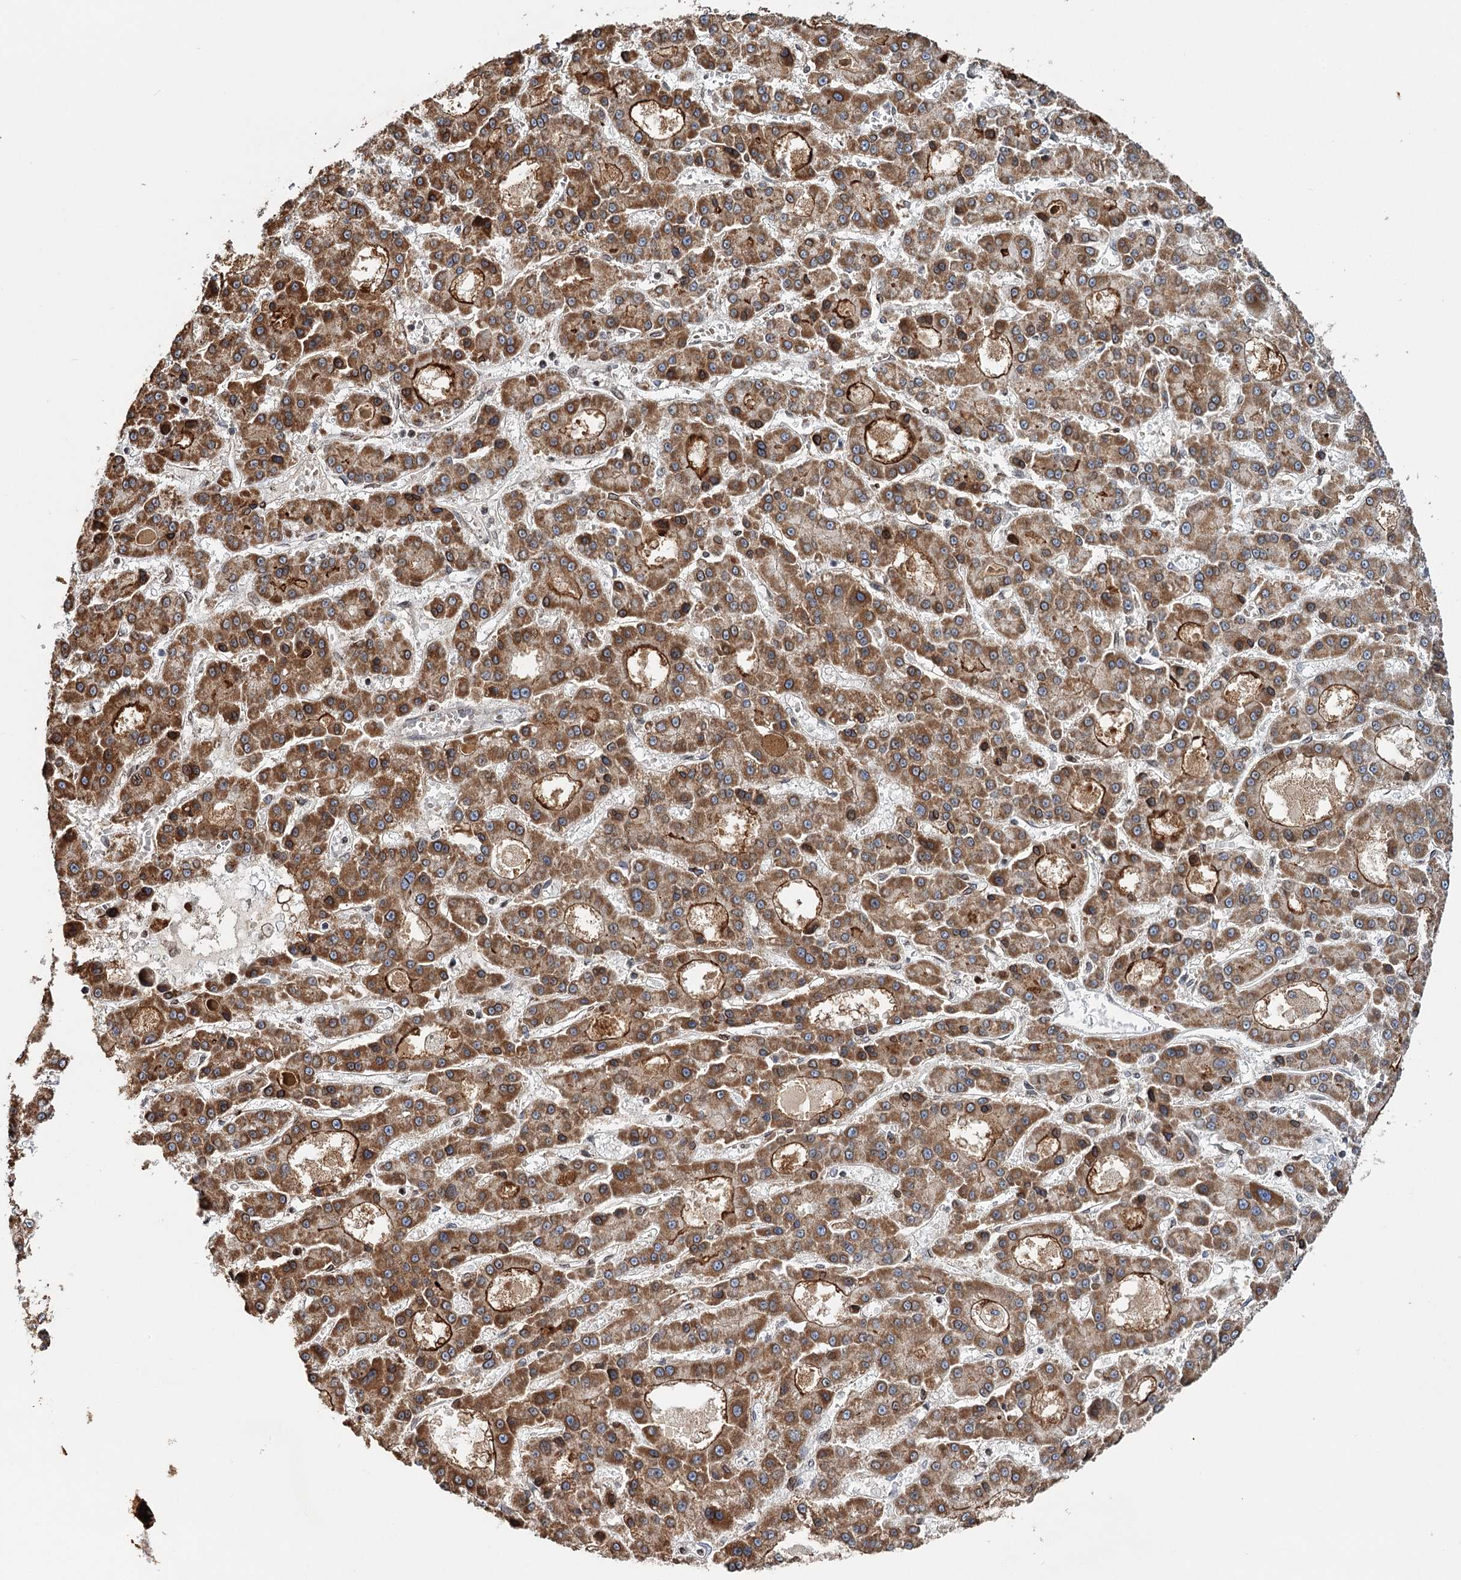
{"staining": {"intensity": "moderate", "quantity": ">75%", "location": "cytoplasmic/membranous"}, "tissue": "liver cancer", "cell_type": "Tumor cells", "image_type": "cancer", "snomed": [{"axis": "morphology", "description": "Carcinoma, Hepatocellular, NOS"}, {"axis": "topography", "description": "Liver"}], "caption": "This is an image of IHC staining of liver cancer (hepatocellular carcinoma), which shows moderate expression in the cytoplasmic/membranous of tumor cells.", "gene": "CFAP46", "patient": {"sex": "male", "age": 70}}